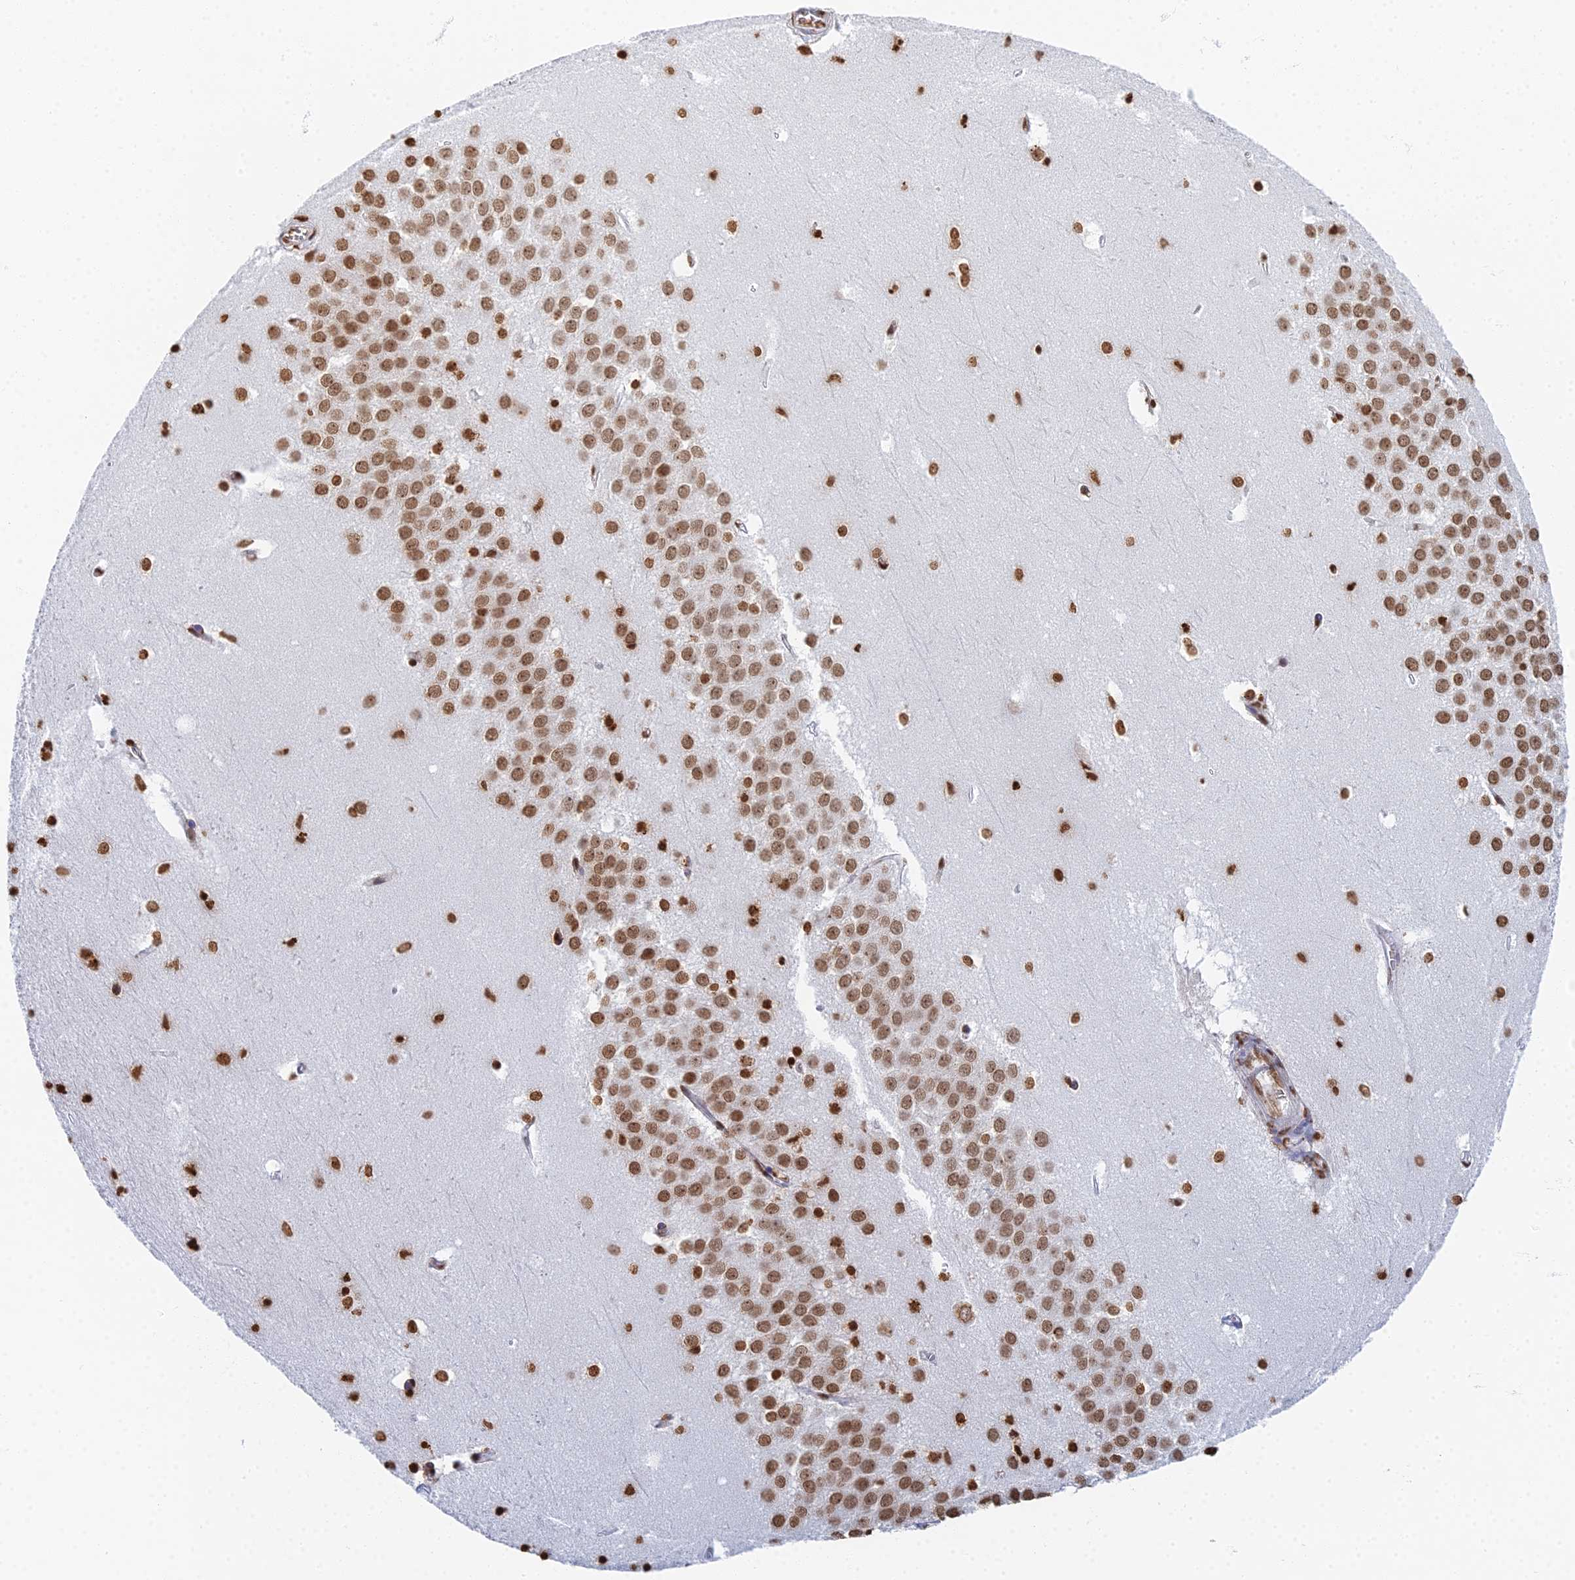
{"staining": {"intensity": "strong", "quantity": ">75%", "location": "nuclear"}, "tissue": "hippocampus", "cell_type": "Glial cells", "image_type": "normal", "snomed": [{"axis": "morphology", "description": "Normal tissue, NOS"}, {"axis": "topography", "description": "Hippocampus"}], "caption": "Immunohistochemistry (IHC) photomicrograph of normal hippocampus stained for a protein (brown), which reveals high levels of strong nuclear positivity in about >75% of glial cells.", "gene": "GBP3", "patient": {"sex": "female", "age": 64}}